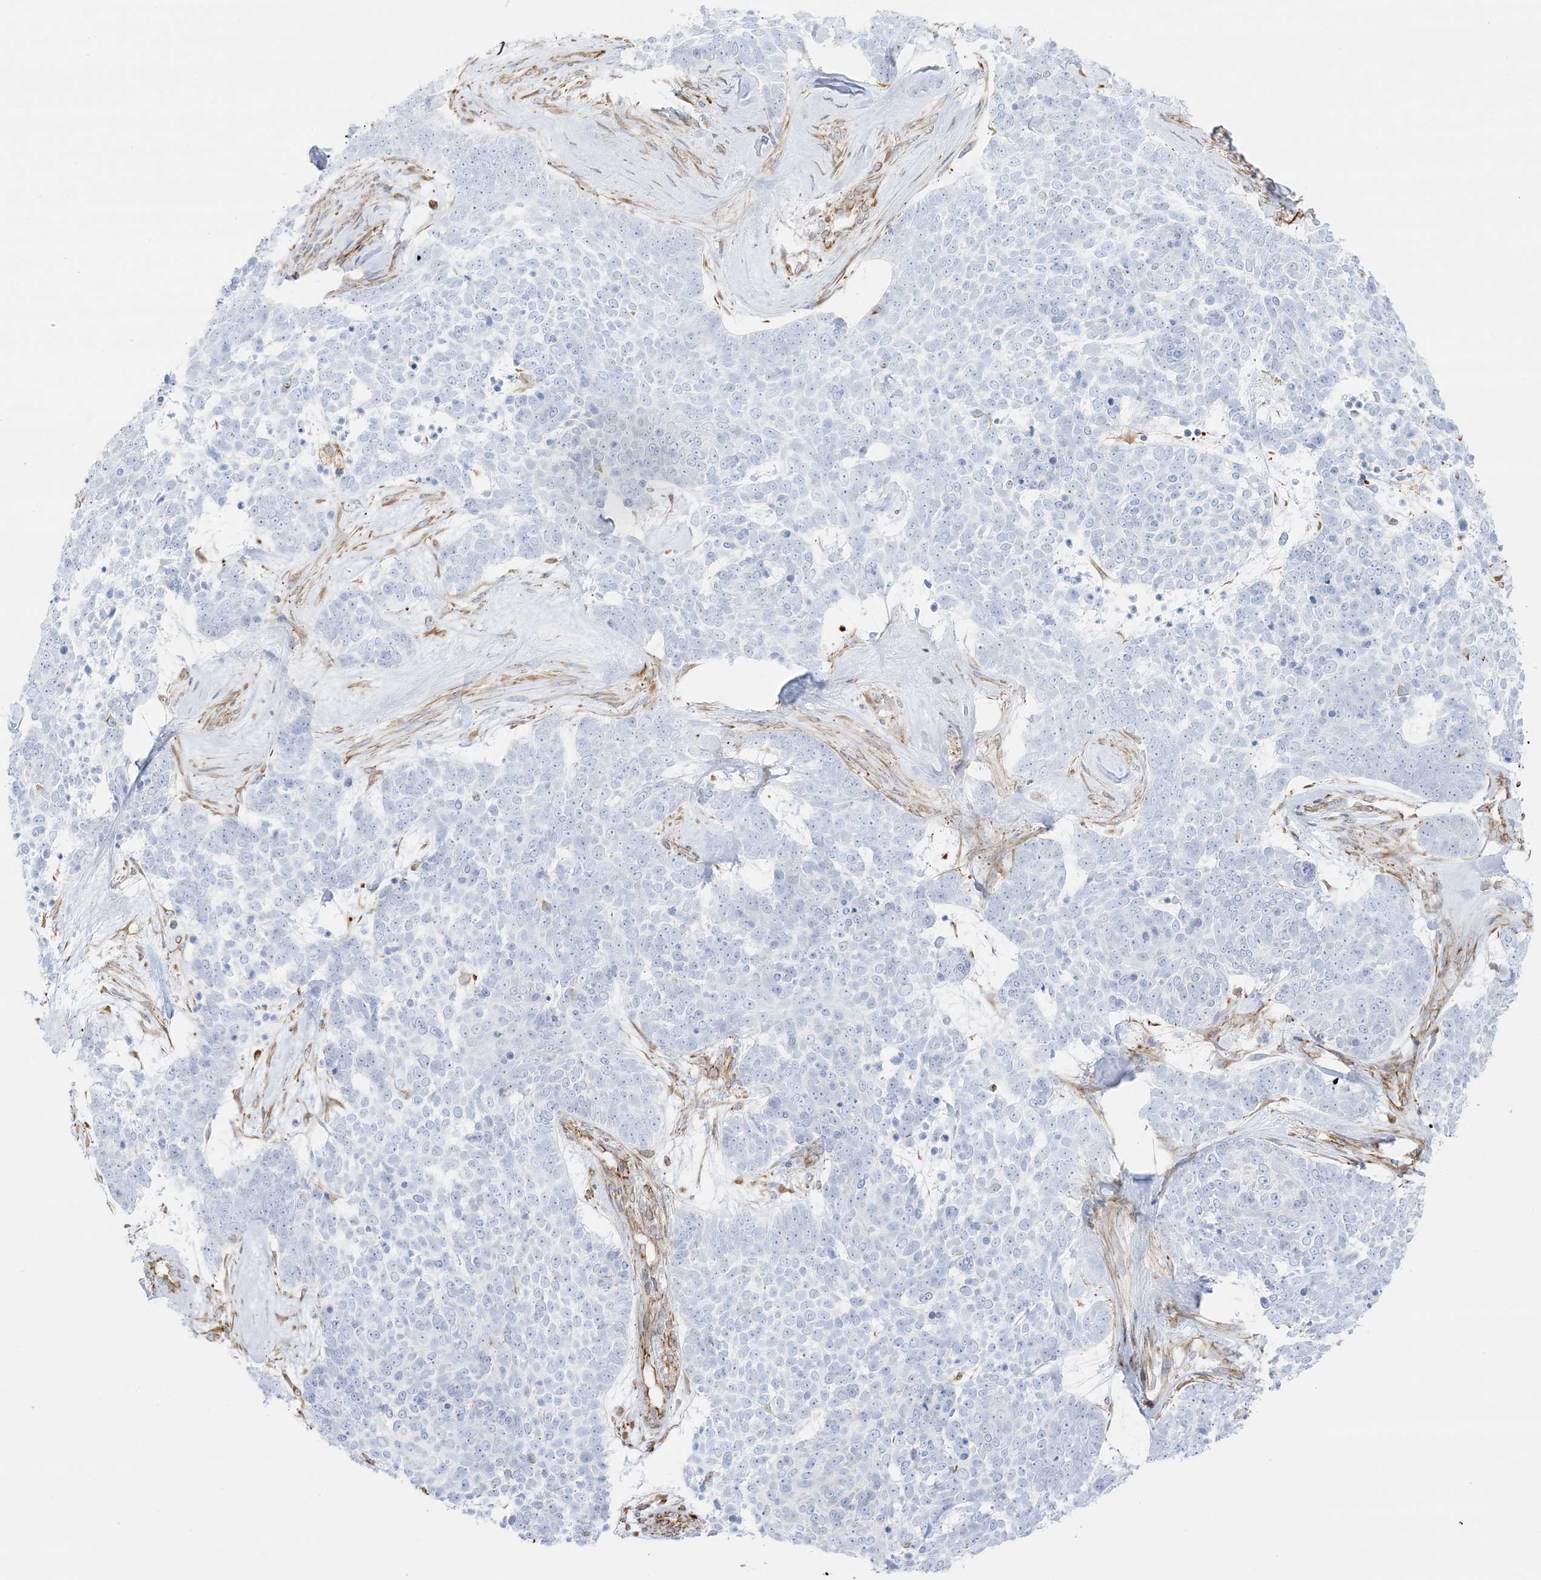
{"staining": {"intensity": "negative", "quantity": "none", "location": "none"}, "tissue": "skin cancer", "cell_type": "Tumor cells", "image_type": "cancer", "snomed": [{"axis": "morphology", "description": "Basal cell carcinoma"}, {"axis": "topography", "description": "Skin"}], "caption": "Immunohistochemistry of human skin cancer (basal cell carcinoma) exhibits no positivity in tumor cells.", "gene": "PID1", "patient": {"sex": "female", "age": 81}}